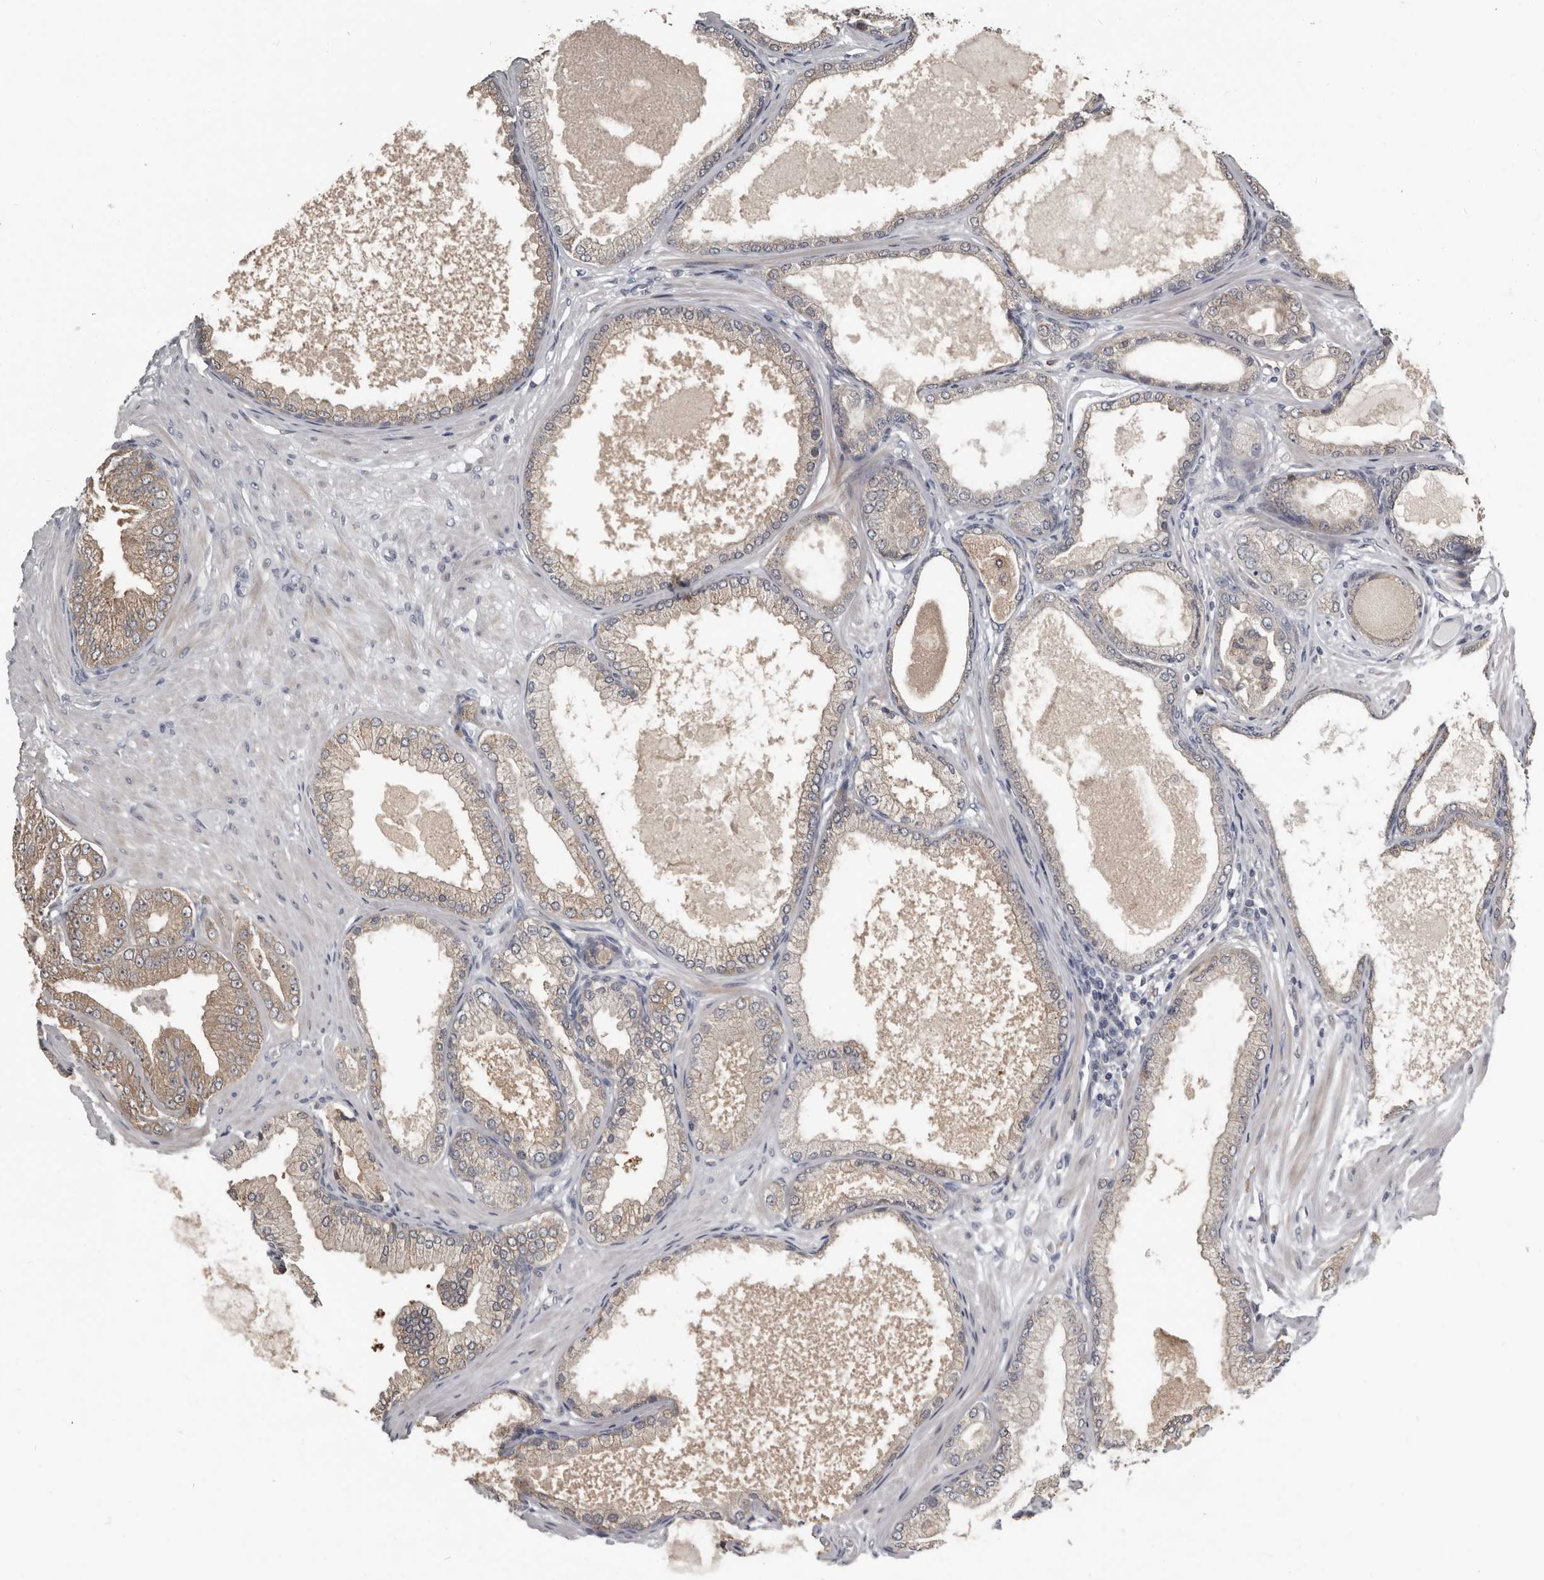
{"staining": {"intensity": "weak", "quantity": ">75%", "location": "cytoplasmic/membranous"}, "tissue": "prostate cancer", "cell_type": "Tumor cells", "image_type": "cancer", "snomed": [{"axis": "morphology", "description": "Adenocarcinoma, Low grade"}, {"axis": "topography", "description": "Prostate"}], "caption": "Protein staining exhibits weak cytoplasmic/membranous staining in approximately >75% of tumor cells in adenocarcinoma (low-grade) (prostate). The protein of interest is stained brown, and the nuclei are stained in blue (DAB IHC with brightfield microscopy, high magnification).", "gene": "KCNJ8", "patient": {"sex": "male", "age": 63}}